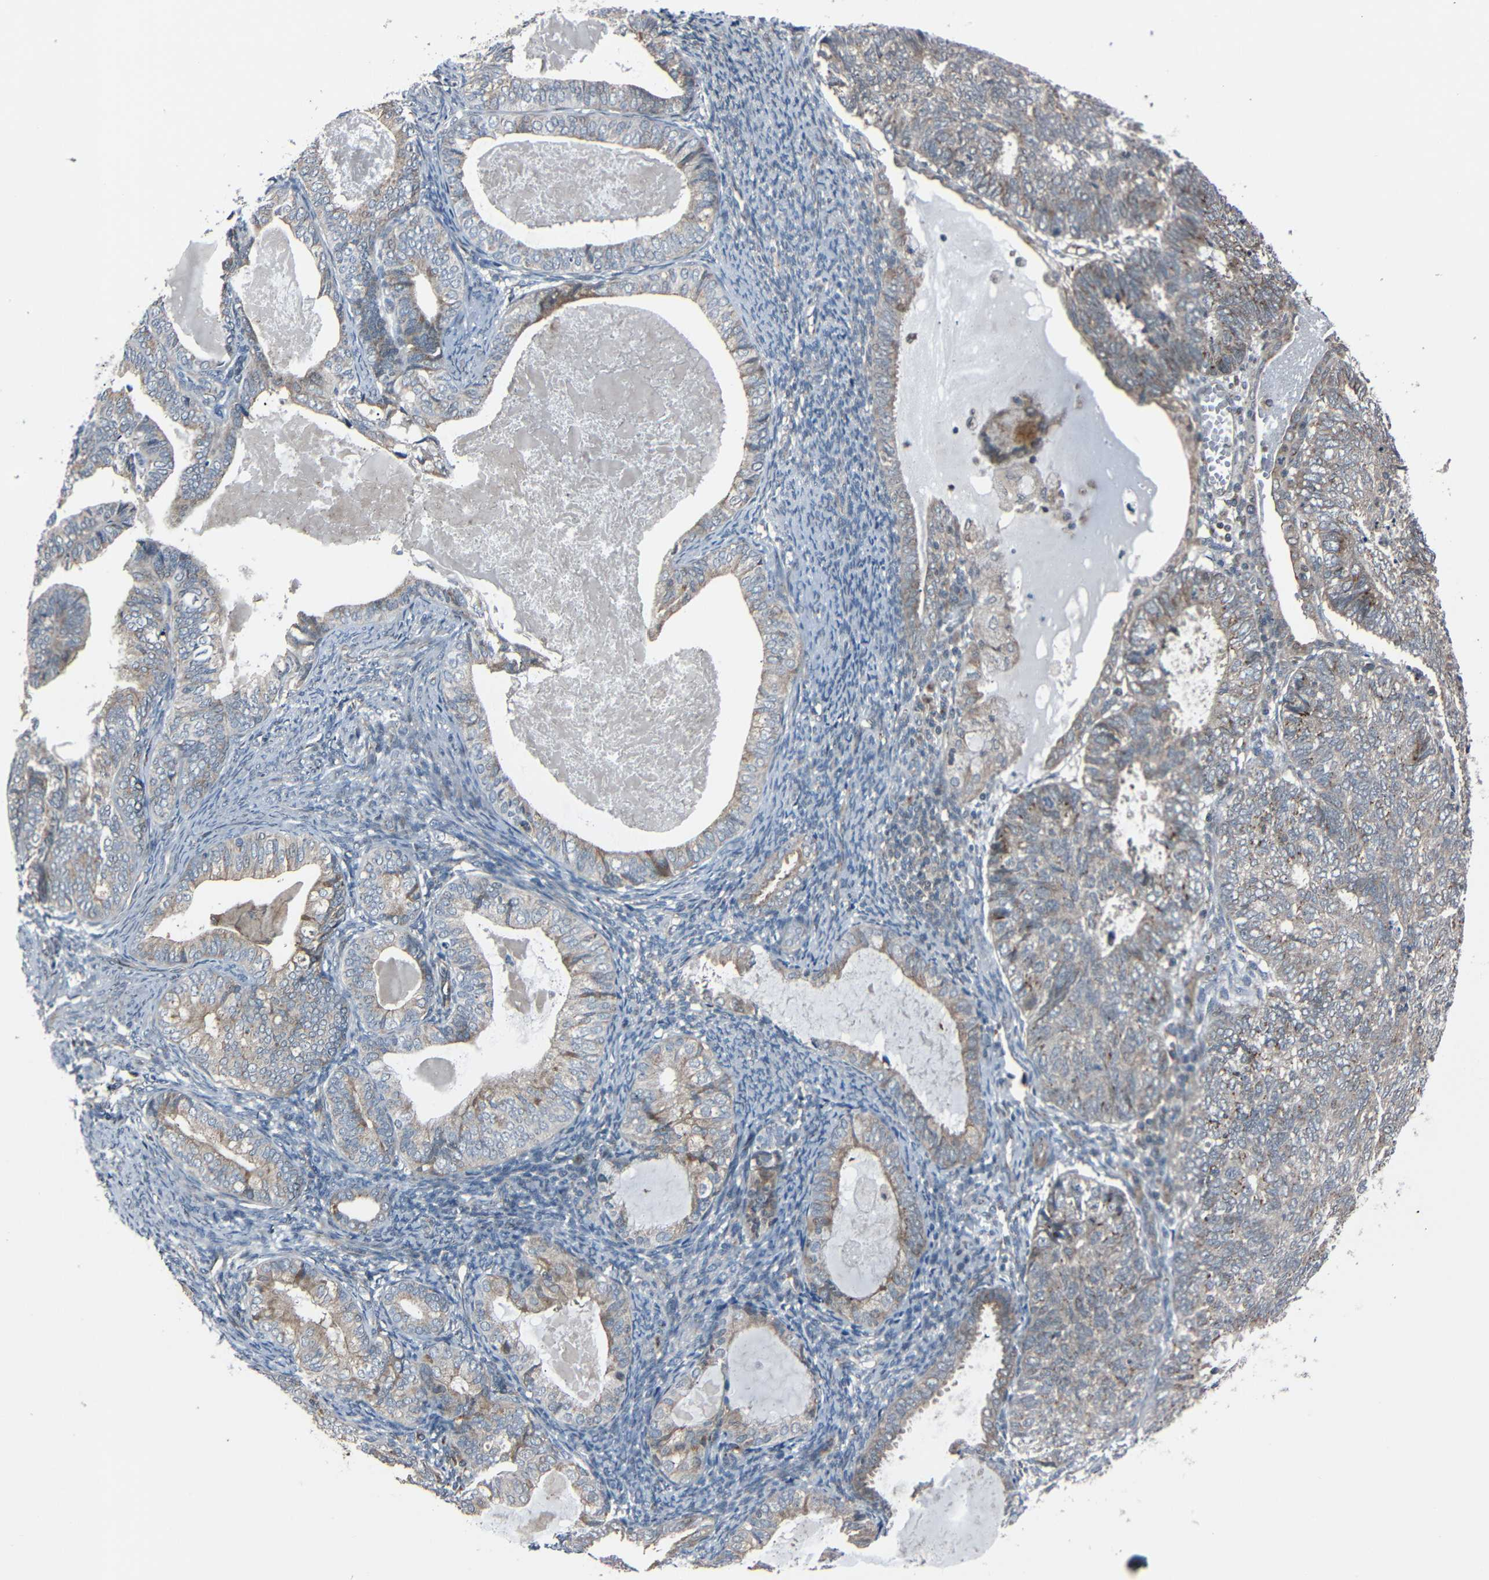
{"staining": {"intensity": "strong", "quantity": "<25%", "location": "cytoplasmic/membranous"}, "tissue": "endometrial cancer", "cell_type": "Tumor cells", "image_type": "cancer", "snomed": [{"axis": "morphology", "description": "Adenocarcinoma, NOS"}, {"axis": "topography", "description": "Uterus"}], "caption": "Human endometrial cancer stained with a brown dye displays strong cytoplasmic/membranous positive positivity in approximately <25% of tumor cells.", "gene": "AKAP9", "patient": {"sex": "female", "age": 60}}